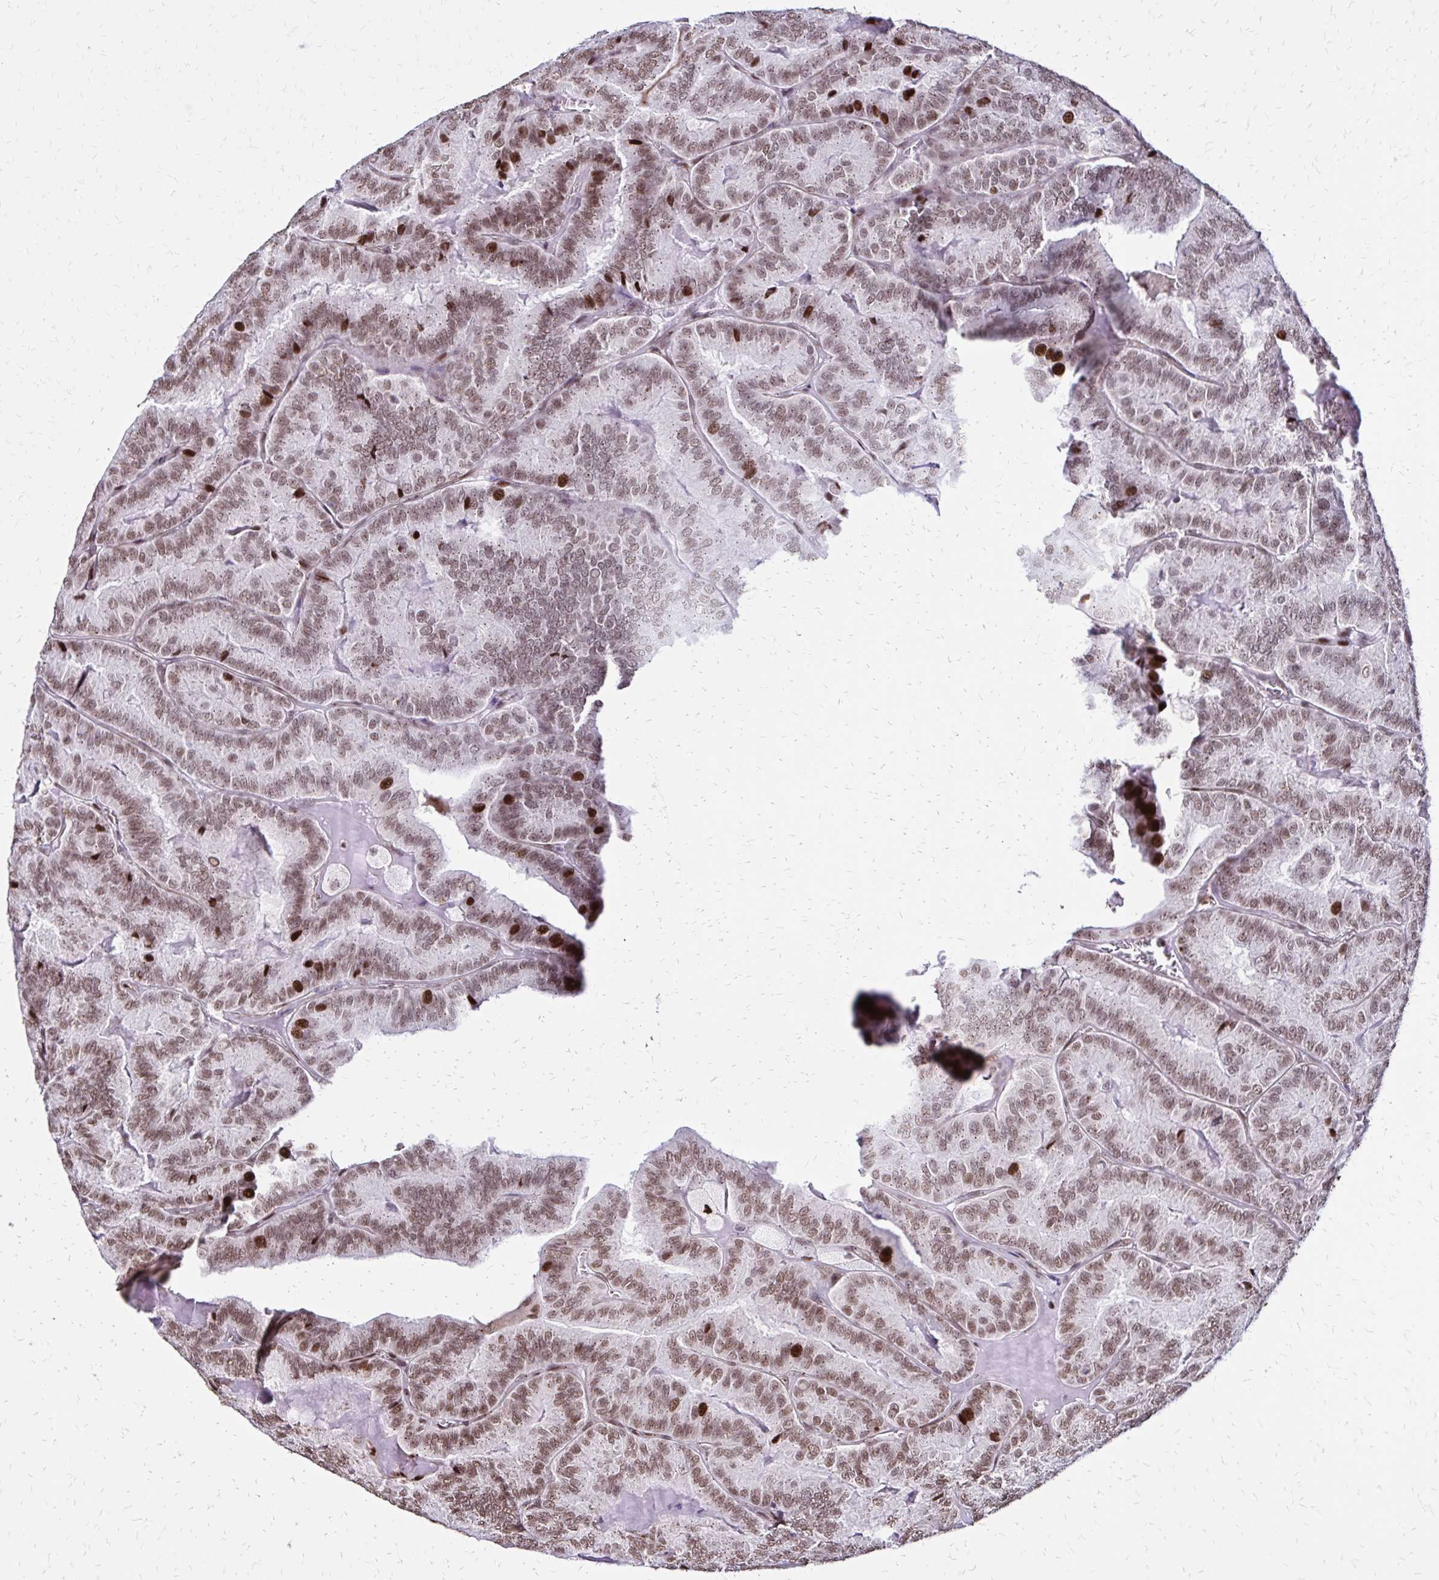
{"staining": {"intensity": "moderate", "quantity": ">75%", "location": "cytoplasmic/membranous,nuclear"}, "tissue": "thyroid cancer", "cell_type": "Tumor cells", "image_type": "cancer", "snomed": [{"axis": "morphology", "description": "Papillary adenocarcinoma, NOS"}, {"axis": "topography", "description": "Thyroid gland"}], "caption": "Thyroid cancer stained with a protein marker shows moderate staining in tumor cells.", "gene": "TOB1", "patient": {"sex": "female", "age": 75}}